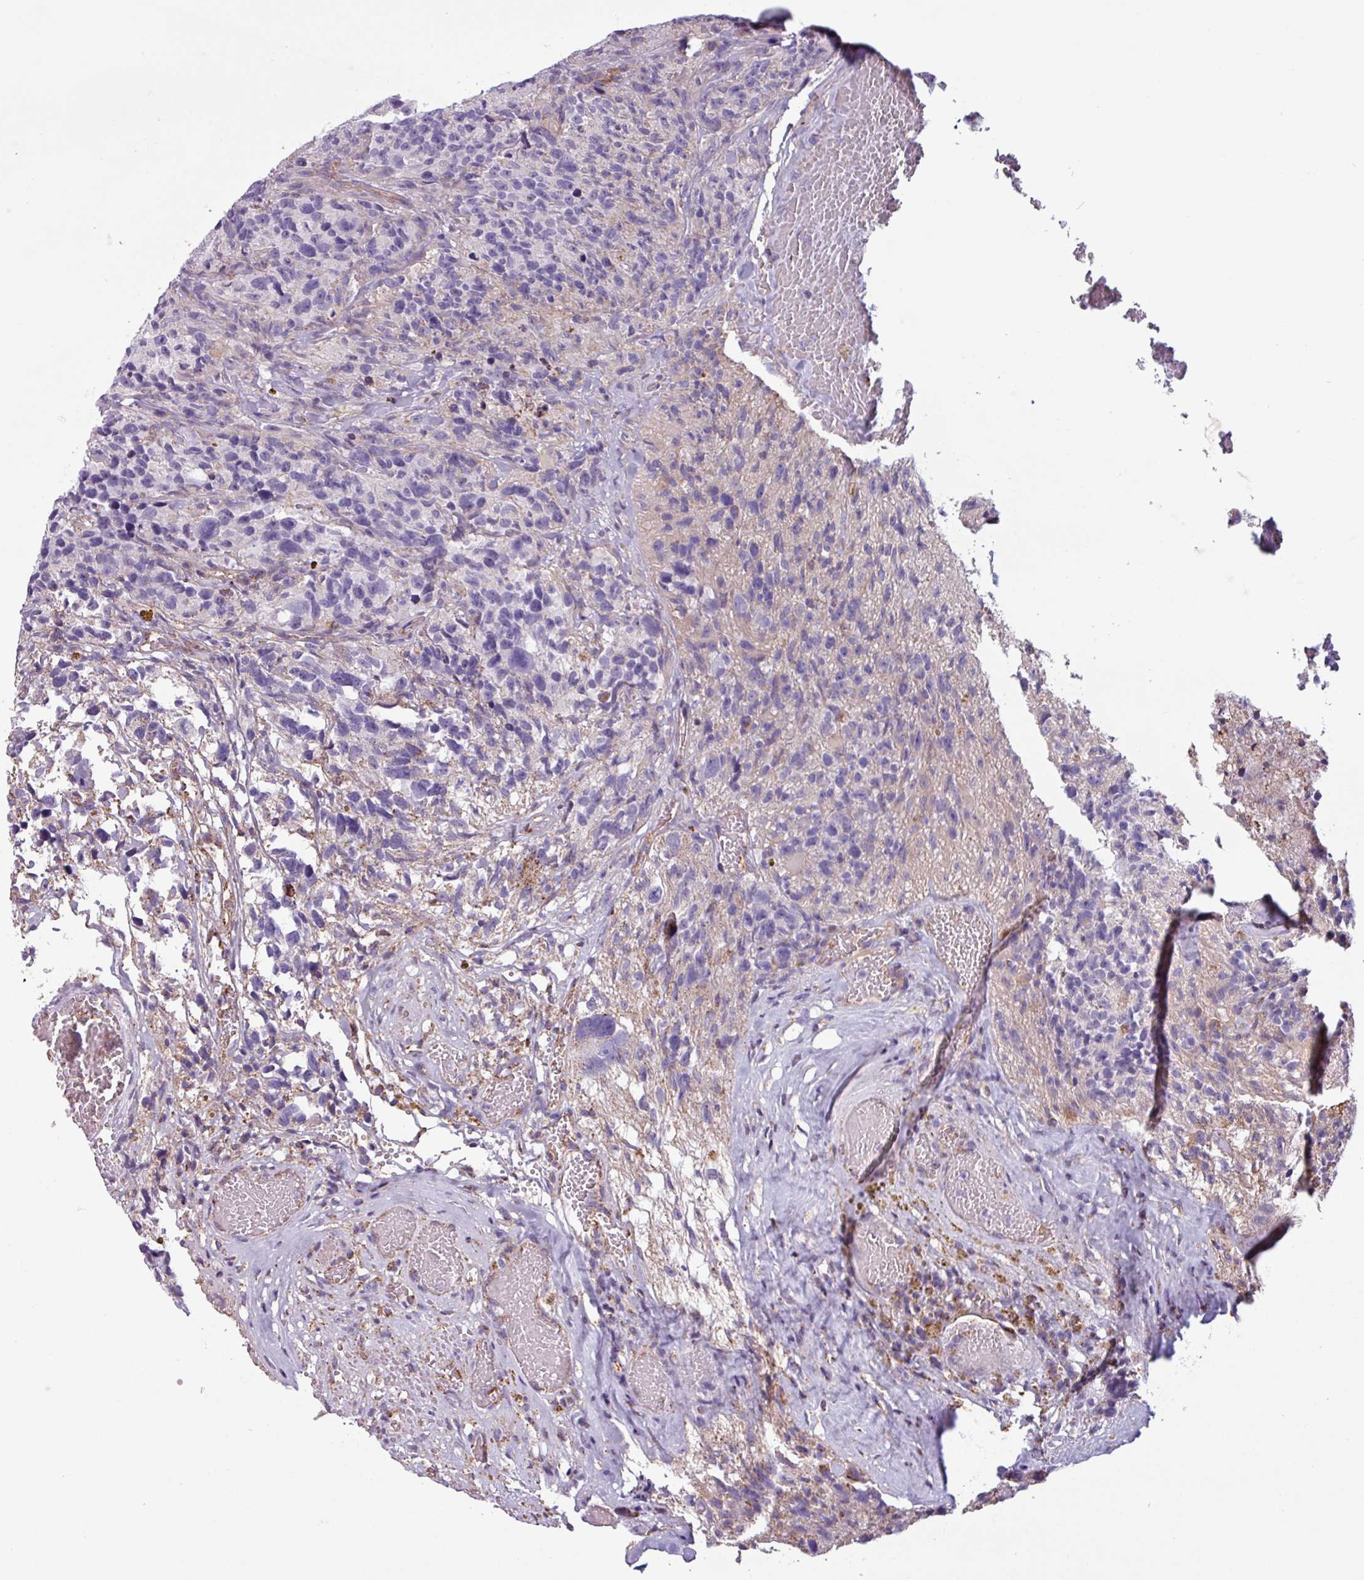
{"staining": {"intensity": "negative", "quantity": "none", "location": "none"}, "tissue": "glioma", "cell_type": "Tumor cells", "image_type": "cancer", "snomed": [{"axis": "morphology", "description": "Glioma, malignant, High grade"}, {"axis": "topography", "description": "Brain"}], "caption": "Histopathology image shows no significant protein expression in tumor cells of glioma. Nuclei are stained in blue.", "gene": "CAMK1", "patient": {"sex": "male", "age": 69}}